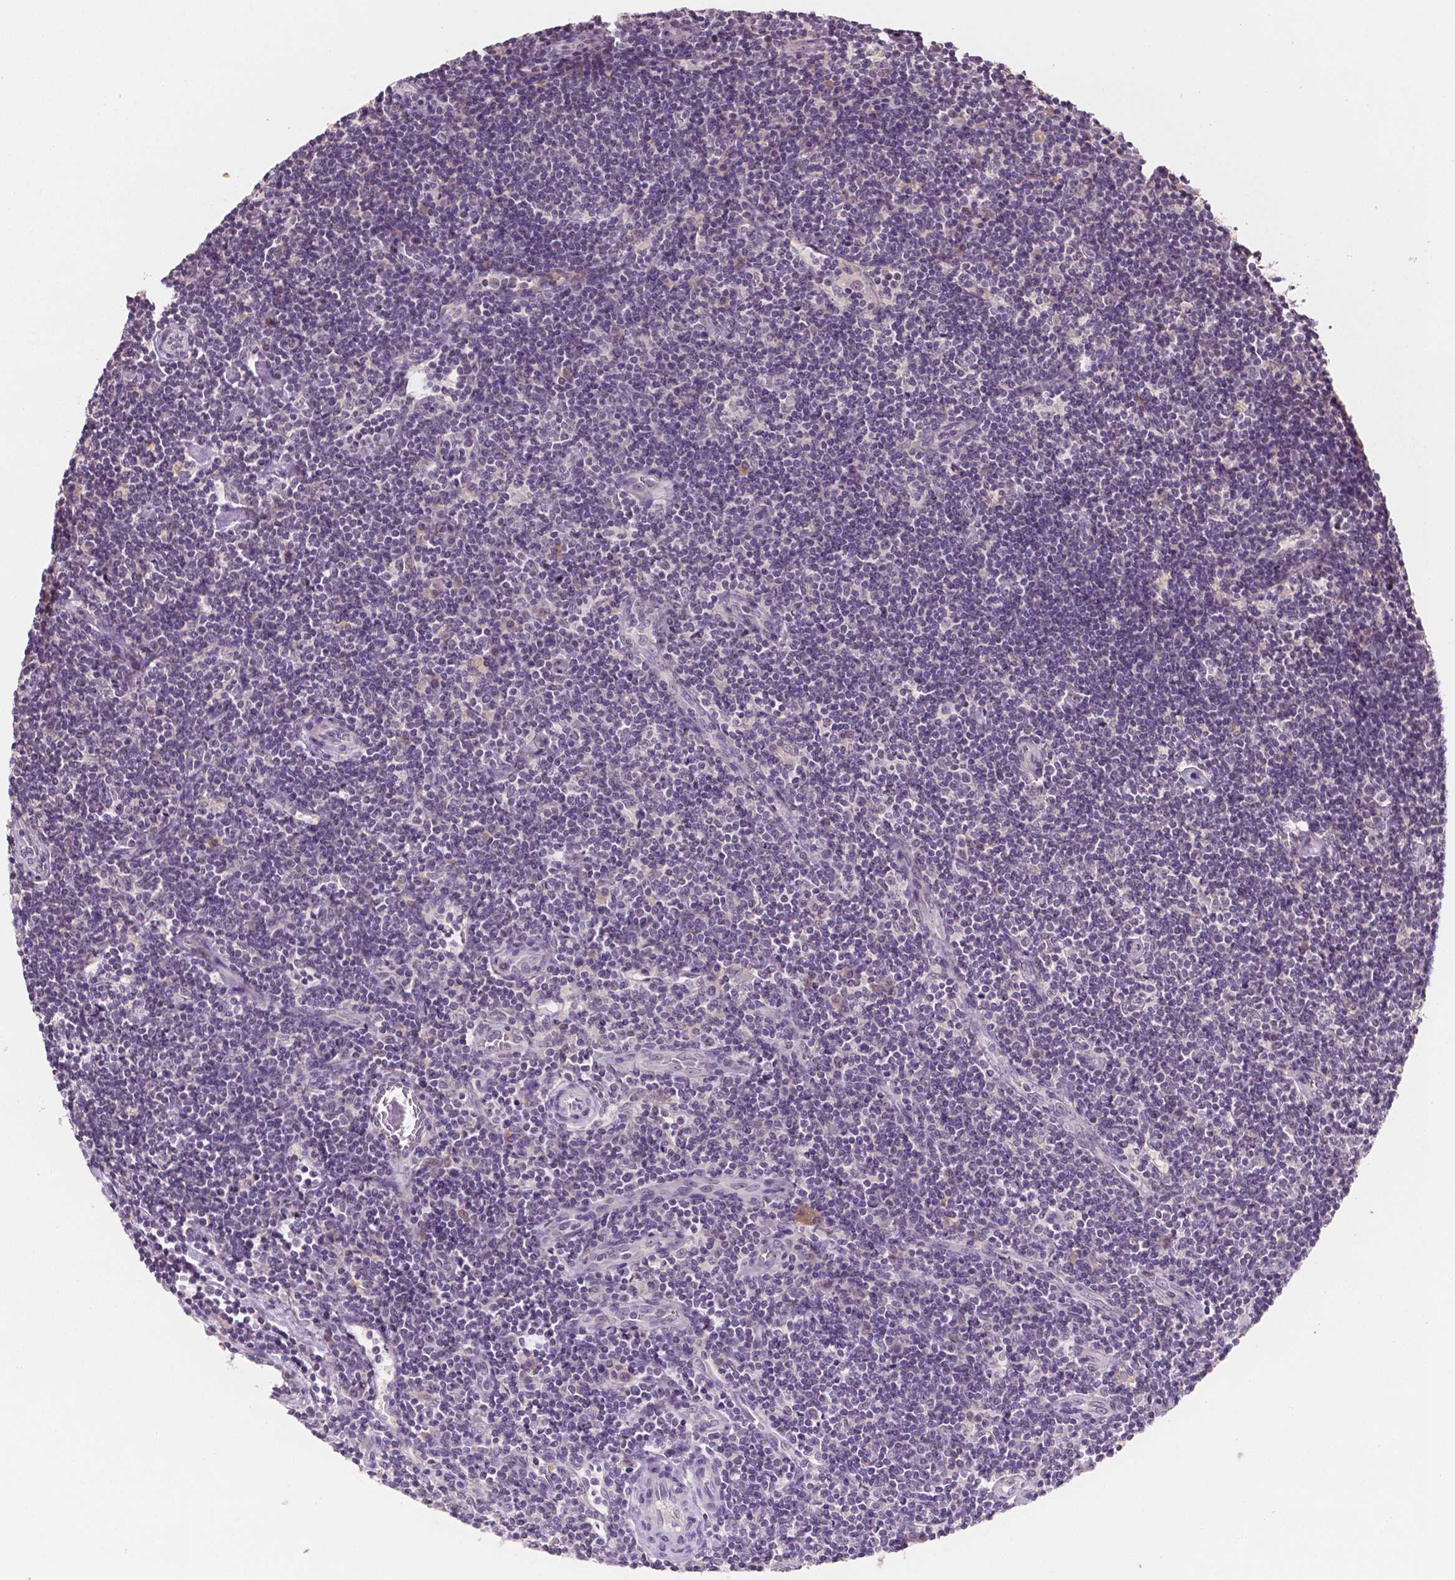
{"staining": {"intensity": "negative", "quantity": "none", "location": "none"}, "tissue": "lymphoma", "cell_type": "Tumor cells", "image_type": "cancer", "snomed": [{"axis": "morphology", "description": "Hodgkin's disease, NOS"}, {"axis": "topography", "description": "Lymph node"}], "caption": "Protein analysis of lymphoma exhibits no significant staining in tumor cells. (DAB (3,3'-diaminobenzidine) immunohistochemistry (IHC) with hematoxylin counter stain).", "gene": "MROH6", "patient": {"sex": "male", "age": 40}}